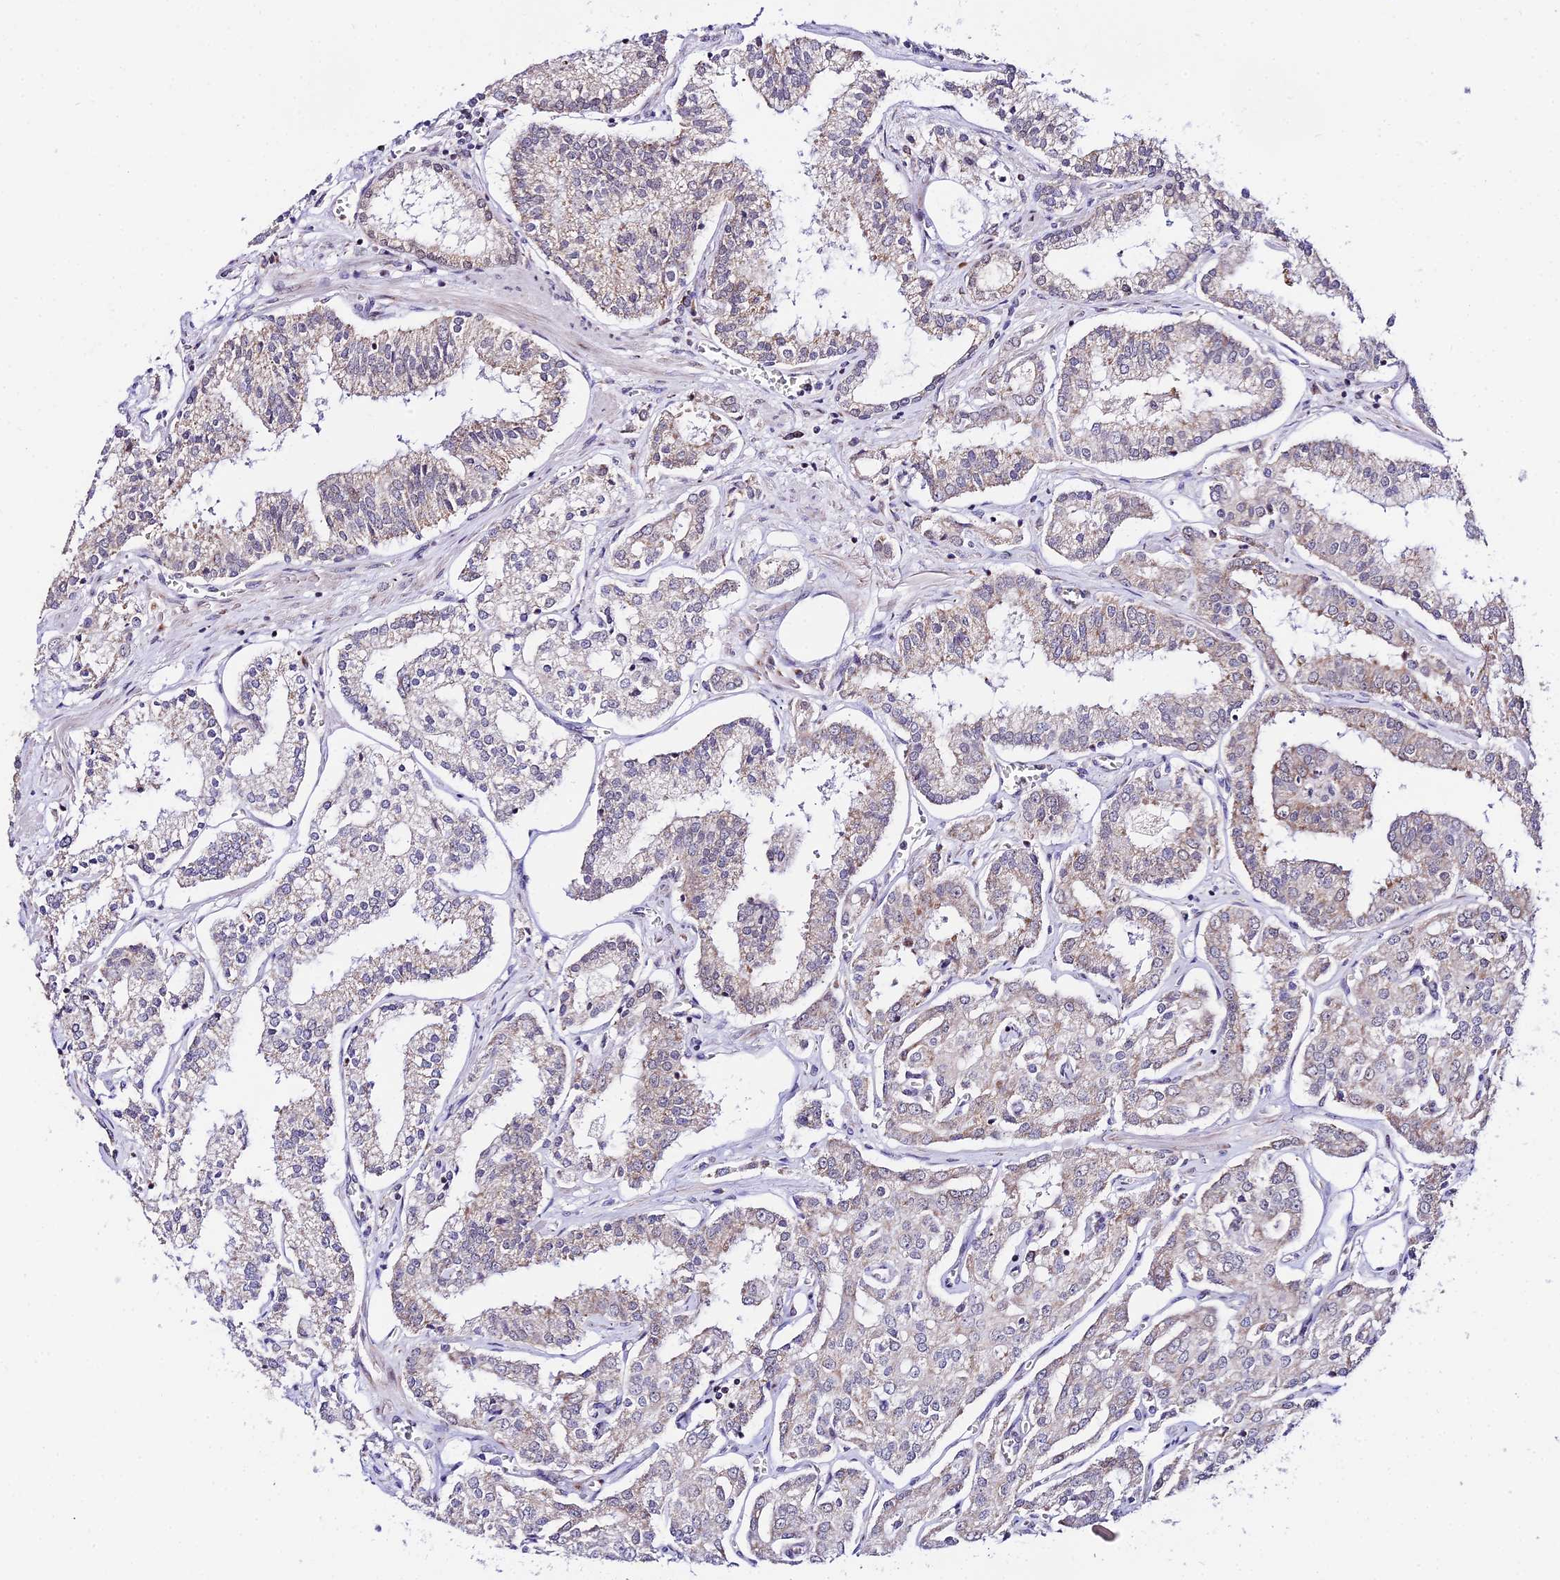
{"staining": {"intensity": "weak", "quantity": "25%-75%", "location": "cytoplasmic/membranous"}, "tissue": "prostate cancer", "cell_type": "Tumor cells", "image_type": "cancer", "snomed": [{"axis": "morphology", "description": "Adenocarcinoma, High grade"}, {"axis": "topography", "description": "Prostate"}], "caption": "The immunohistochemical stain shows weak cytoplasmic/membranous expression in tumor cells of prostate adenocarcinoma (high-grade) tissue.", "gene": "ATP5PB", "patient": {"sex": "male", "age": 71}}